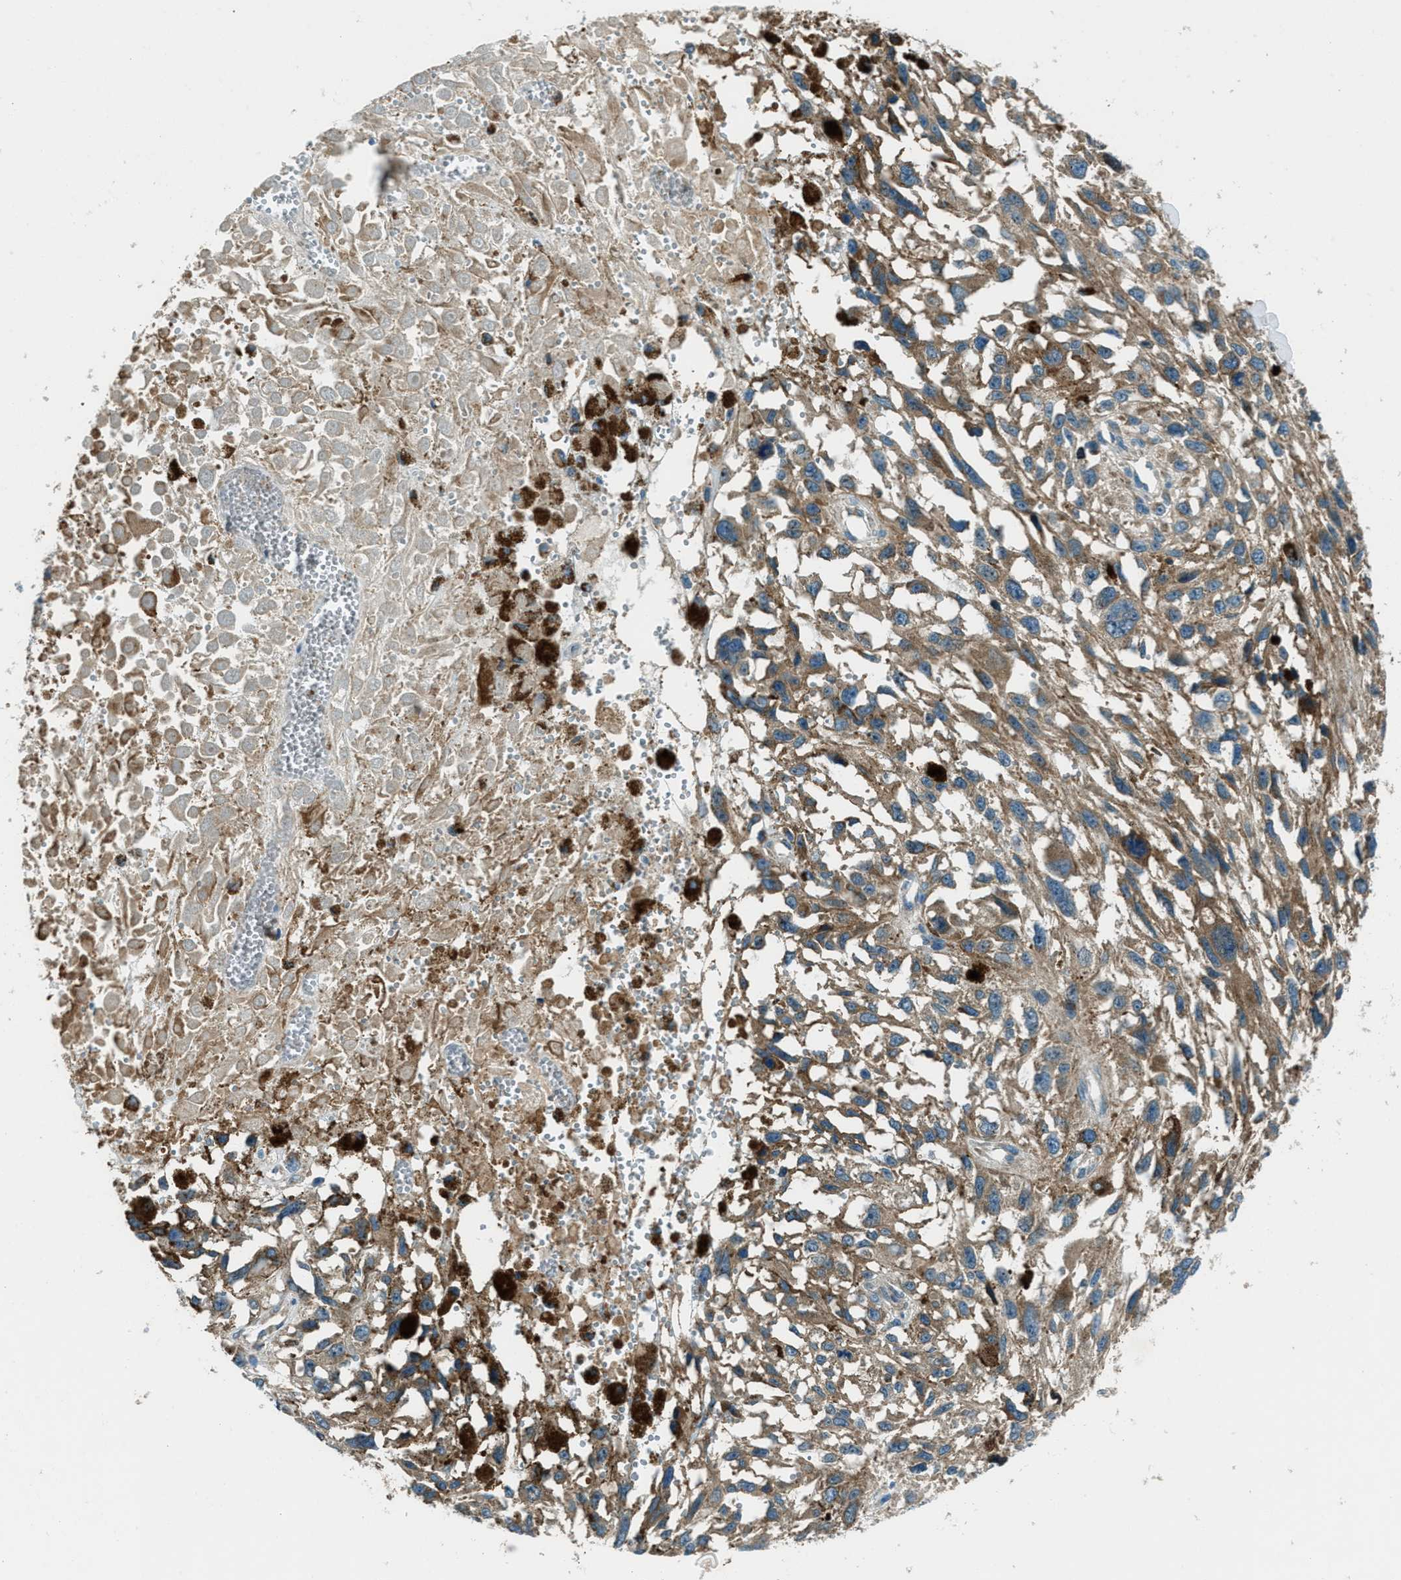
{"staining": {"intensity": "moderate", "quantity": ">75%", "location": "cytoplasmic/membranous"}, "tissue": "melanoma", "cell_type": "Tumor cells", "image_type": "cancer", "snomed": [{"axis": "morphology", "description": "Malignant melanoma, Metastatic site"}, {"axis": "topography", "description": "Lymph node"}], "caption": "A brown stain shows moderate cytoplasmic/membranous positivity of a protein in malignant melanoma (metastatic site) tumor cells.", "gene": "FAR1", "patient": {"sex": "male", "age": 59}}